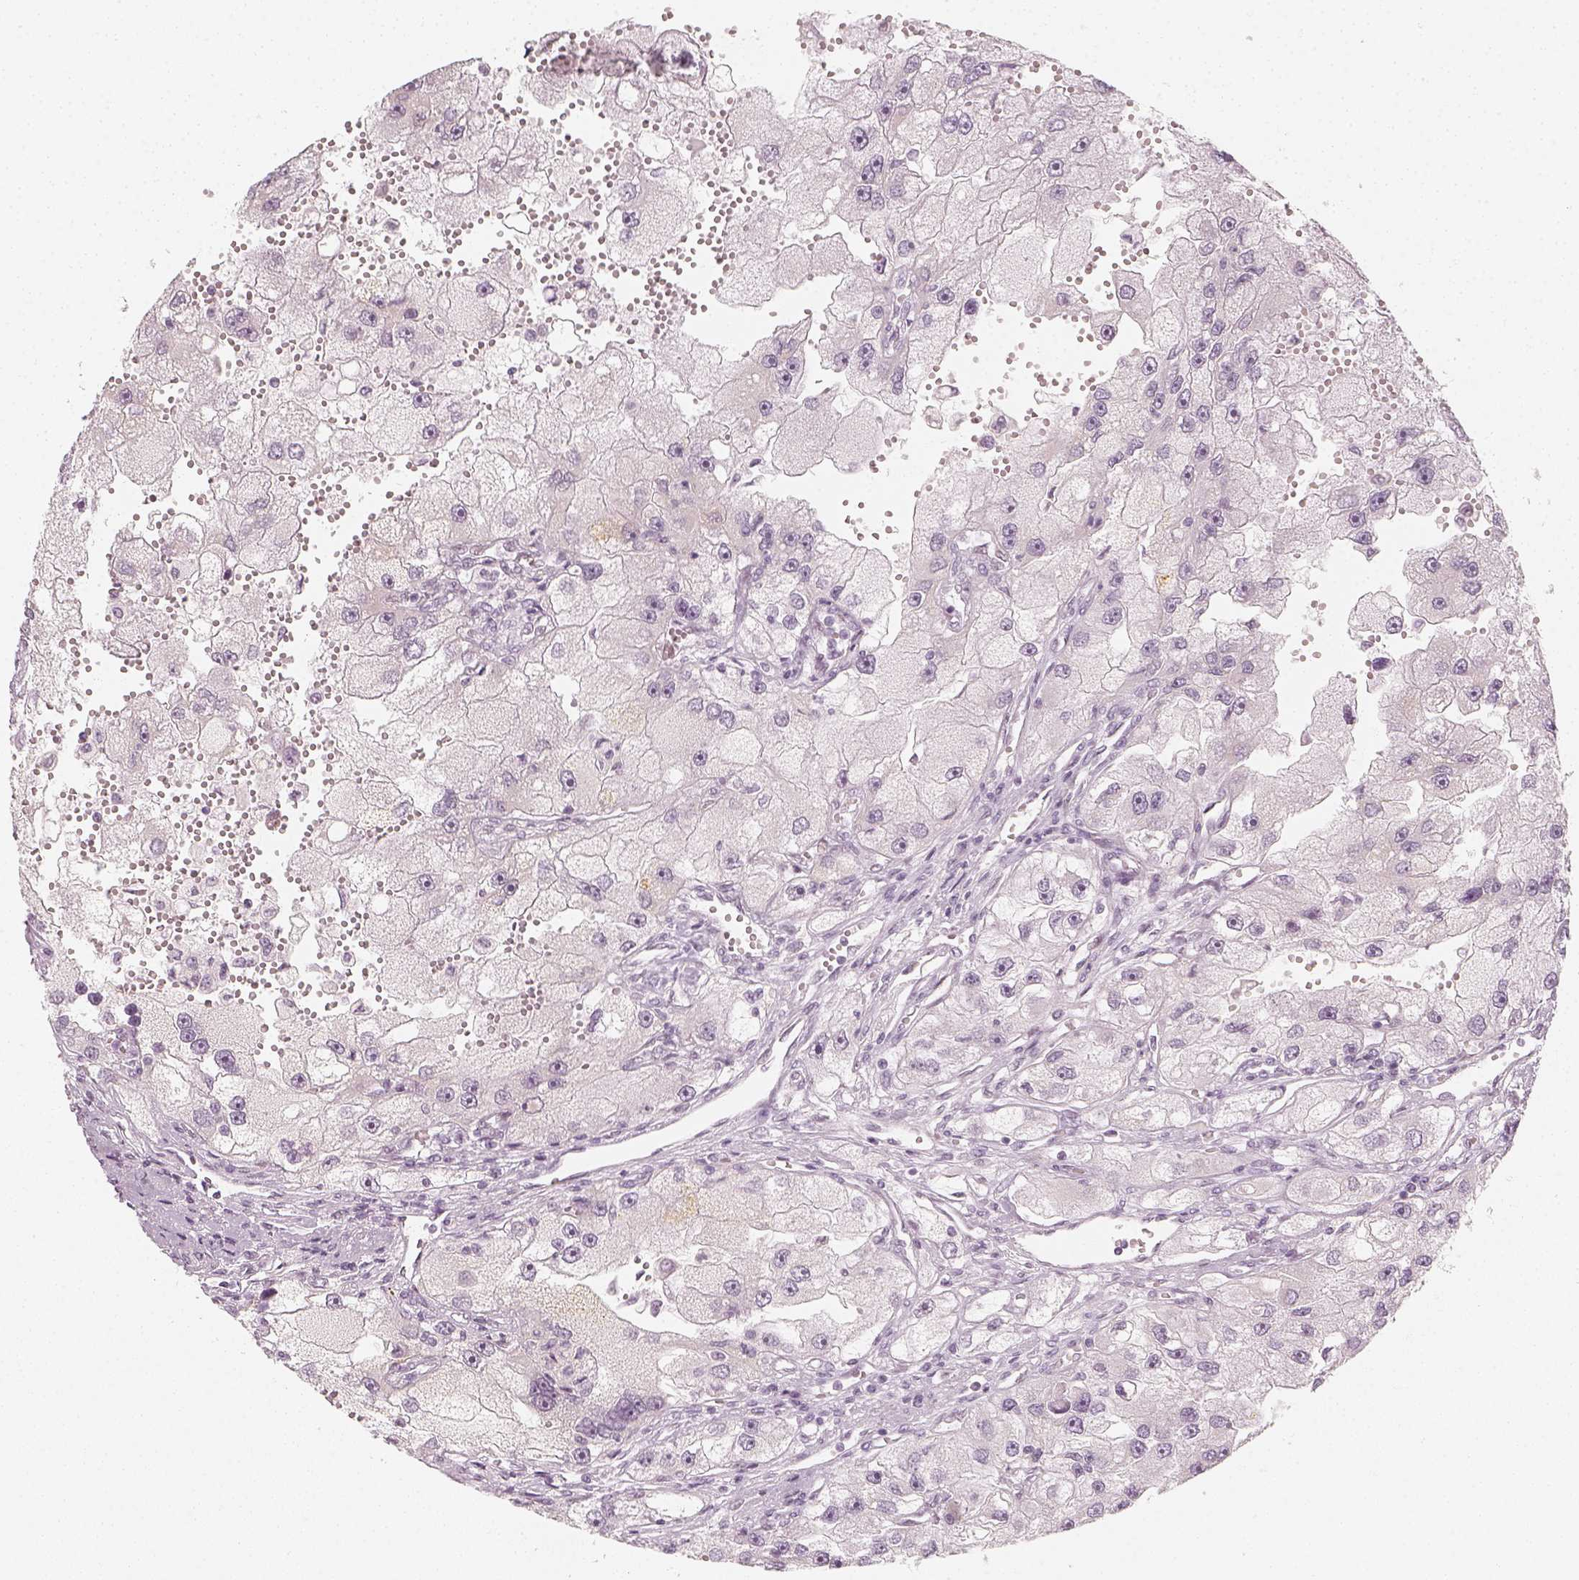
{"staining": {"intensity": "negative", "quantity": "none", "location": "none"}, "tissue": "renal cancer", "cell_type": "Tumor cells", "image_type": "cancer", "snomed": [{"axis": "morphology", "description": "Adenocarcinoma, NOS"}, {"axis": "topography", "description": "Kidney"}], "caption": "DAB (3,3'-diaminobenzidine) immunohistochemical staining of human adenocarcinoma (renal) exhibits no significant expression in tumor cells.", "gene": "KRTAP2-1", "patient": {"sex": "male", "age": 63}}